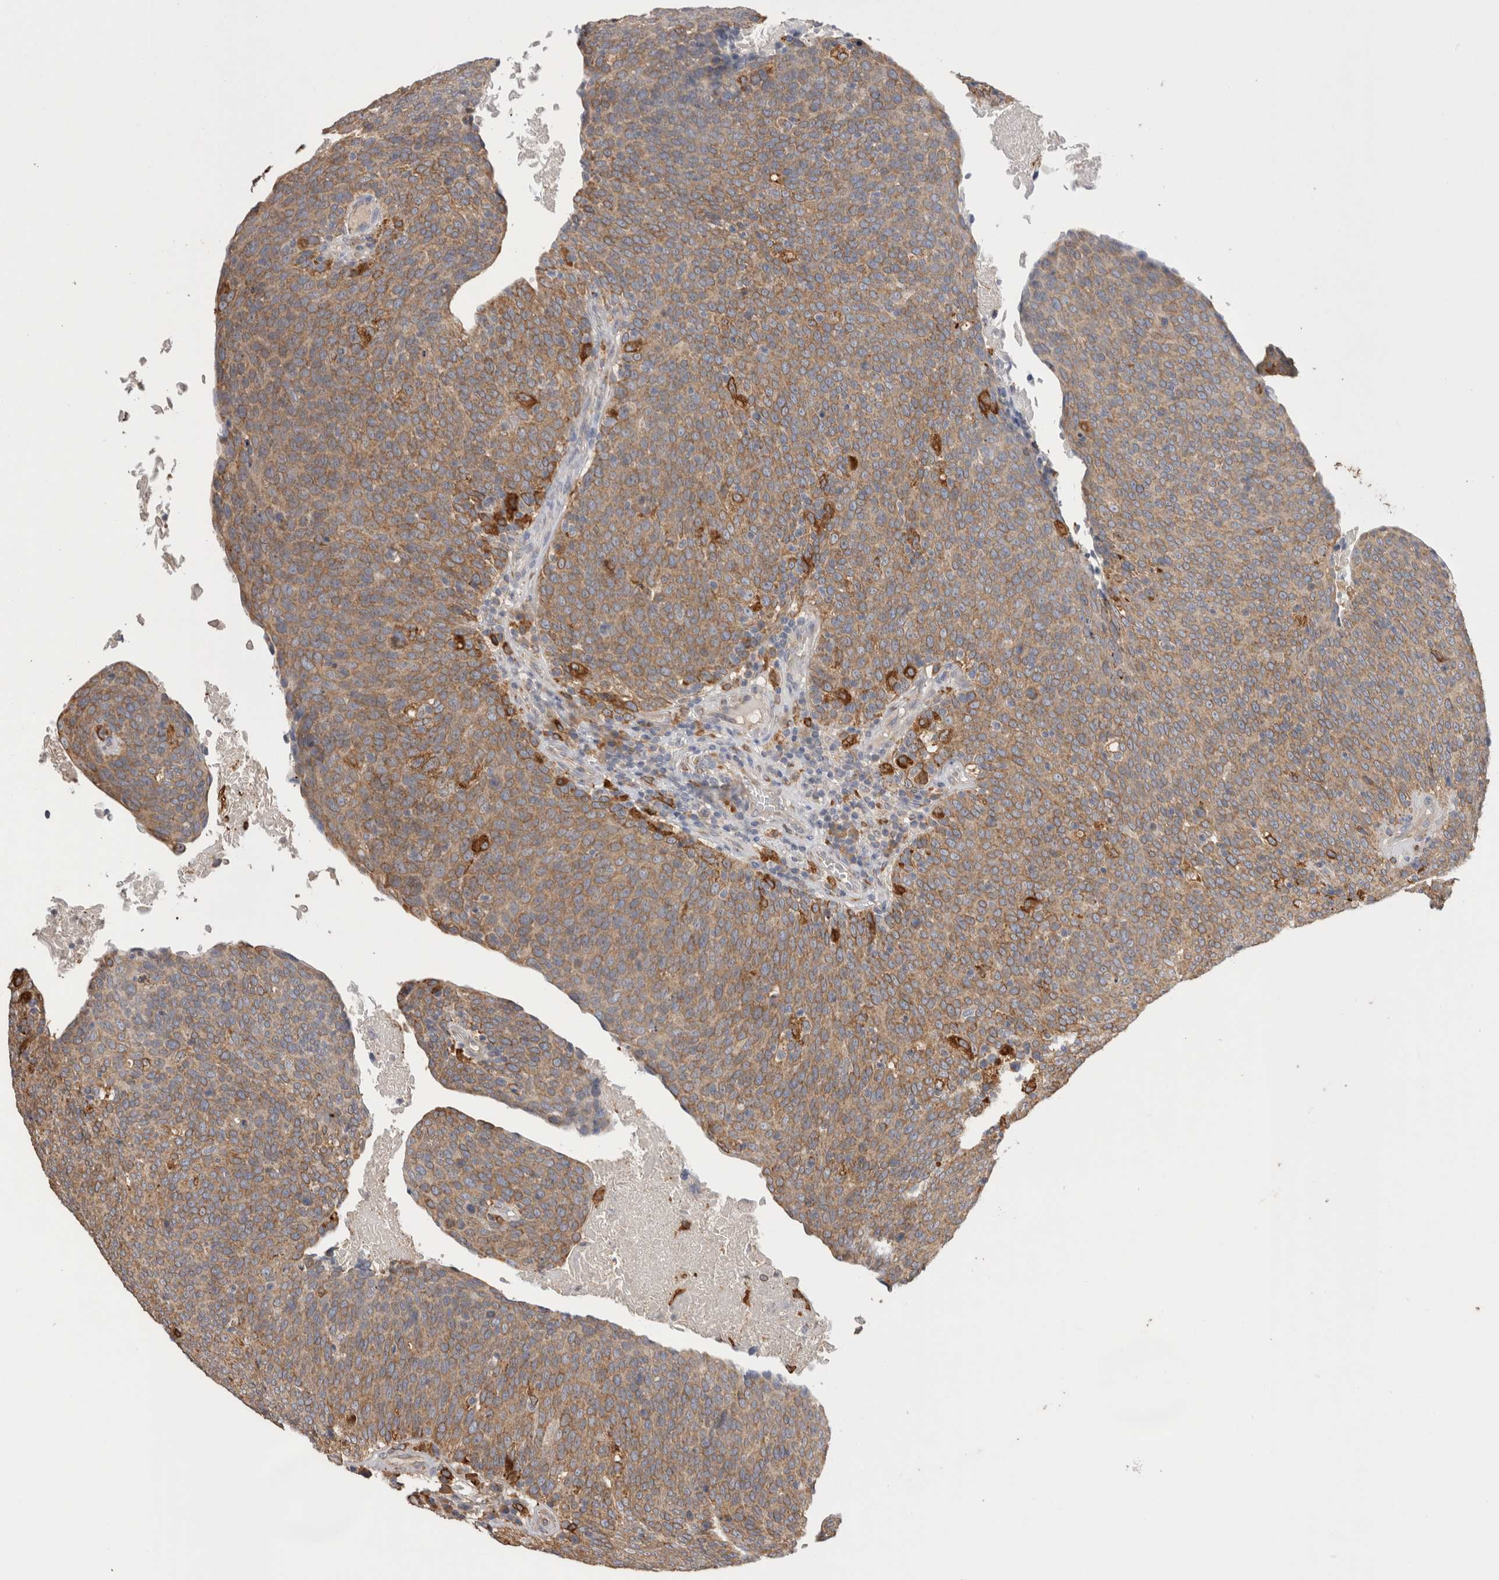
{"staining": {"intensity": "moderate", "quantity": ">75%", "location": "cytoplasmic/membranous"}, "tissue": "head and neck cancer", "cell_type": "Tumor cells", "image_type": "cancer", "snomed": [{"axis": "morphology", "description": "Squamous cell carcinoma, NOS"}, {"axis": "morphology", "description": "Squamous cell carcinoma, metastatic, NOS"}, {"axis": "topography", "description": "Lymph node"}, {"axis": "topography", "description": "Head-Neck"}], "caption": "Immunohistochemistry (DAB (3,3'-diaminobenzidine)) staining of metastatic squamous cell carcinoma (head and neck) reveals moderate cytoplasmic/membranous protein staining in about >75% of tumor cells.", "gene": "LRPAP1", "patient": {"sex": "male", "age": 62}}